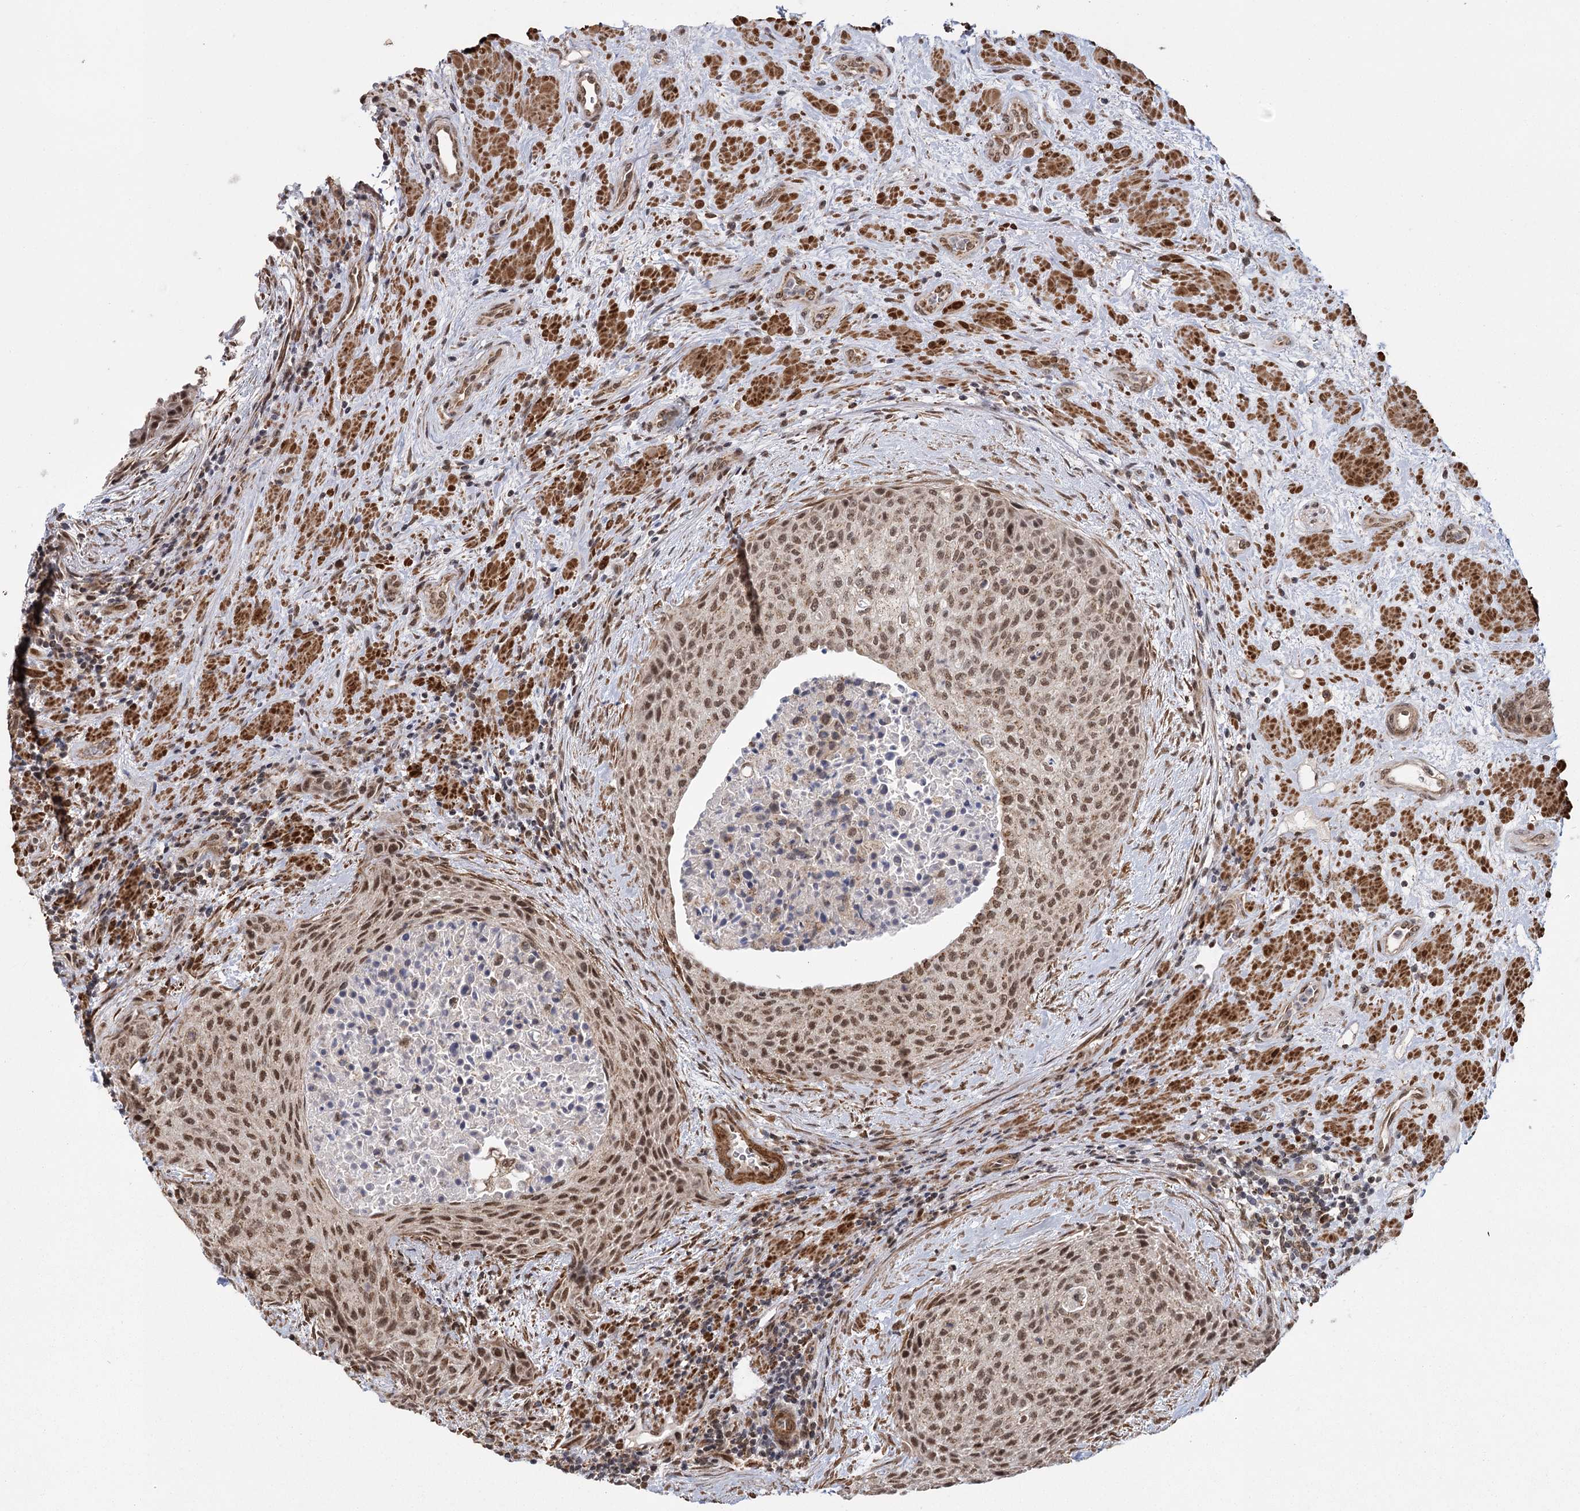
{"staining": {"intensity": "moderate", "quantity": ">75%", "location": "nuclear"}, "tissue": "urothelial cancer", "cell_type": "Tumor cells", "image_type": "cancer", "snomed": [{"axis": "morphology", "description": "Normal tissue, NOS"}, {"axis": "morphology", "description": "Urothelial carcinoma, NOS"}, {"axis": "topography", "description": "Urinary bladder"}, {"axis": "topography", "description": "Peripheral nerve tissue"}], "caption": "Urothelial cancer was stained to show a protein in brown. There is medium levels of moderate nuclear staining in approximately >75% of tumor cells.", "gene": "ZCCHC24", "patient": {"sex": "male", "age": 35}}